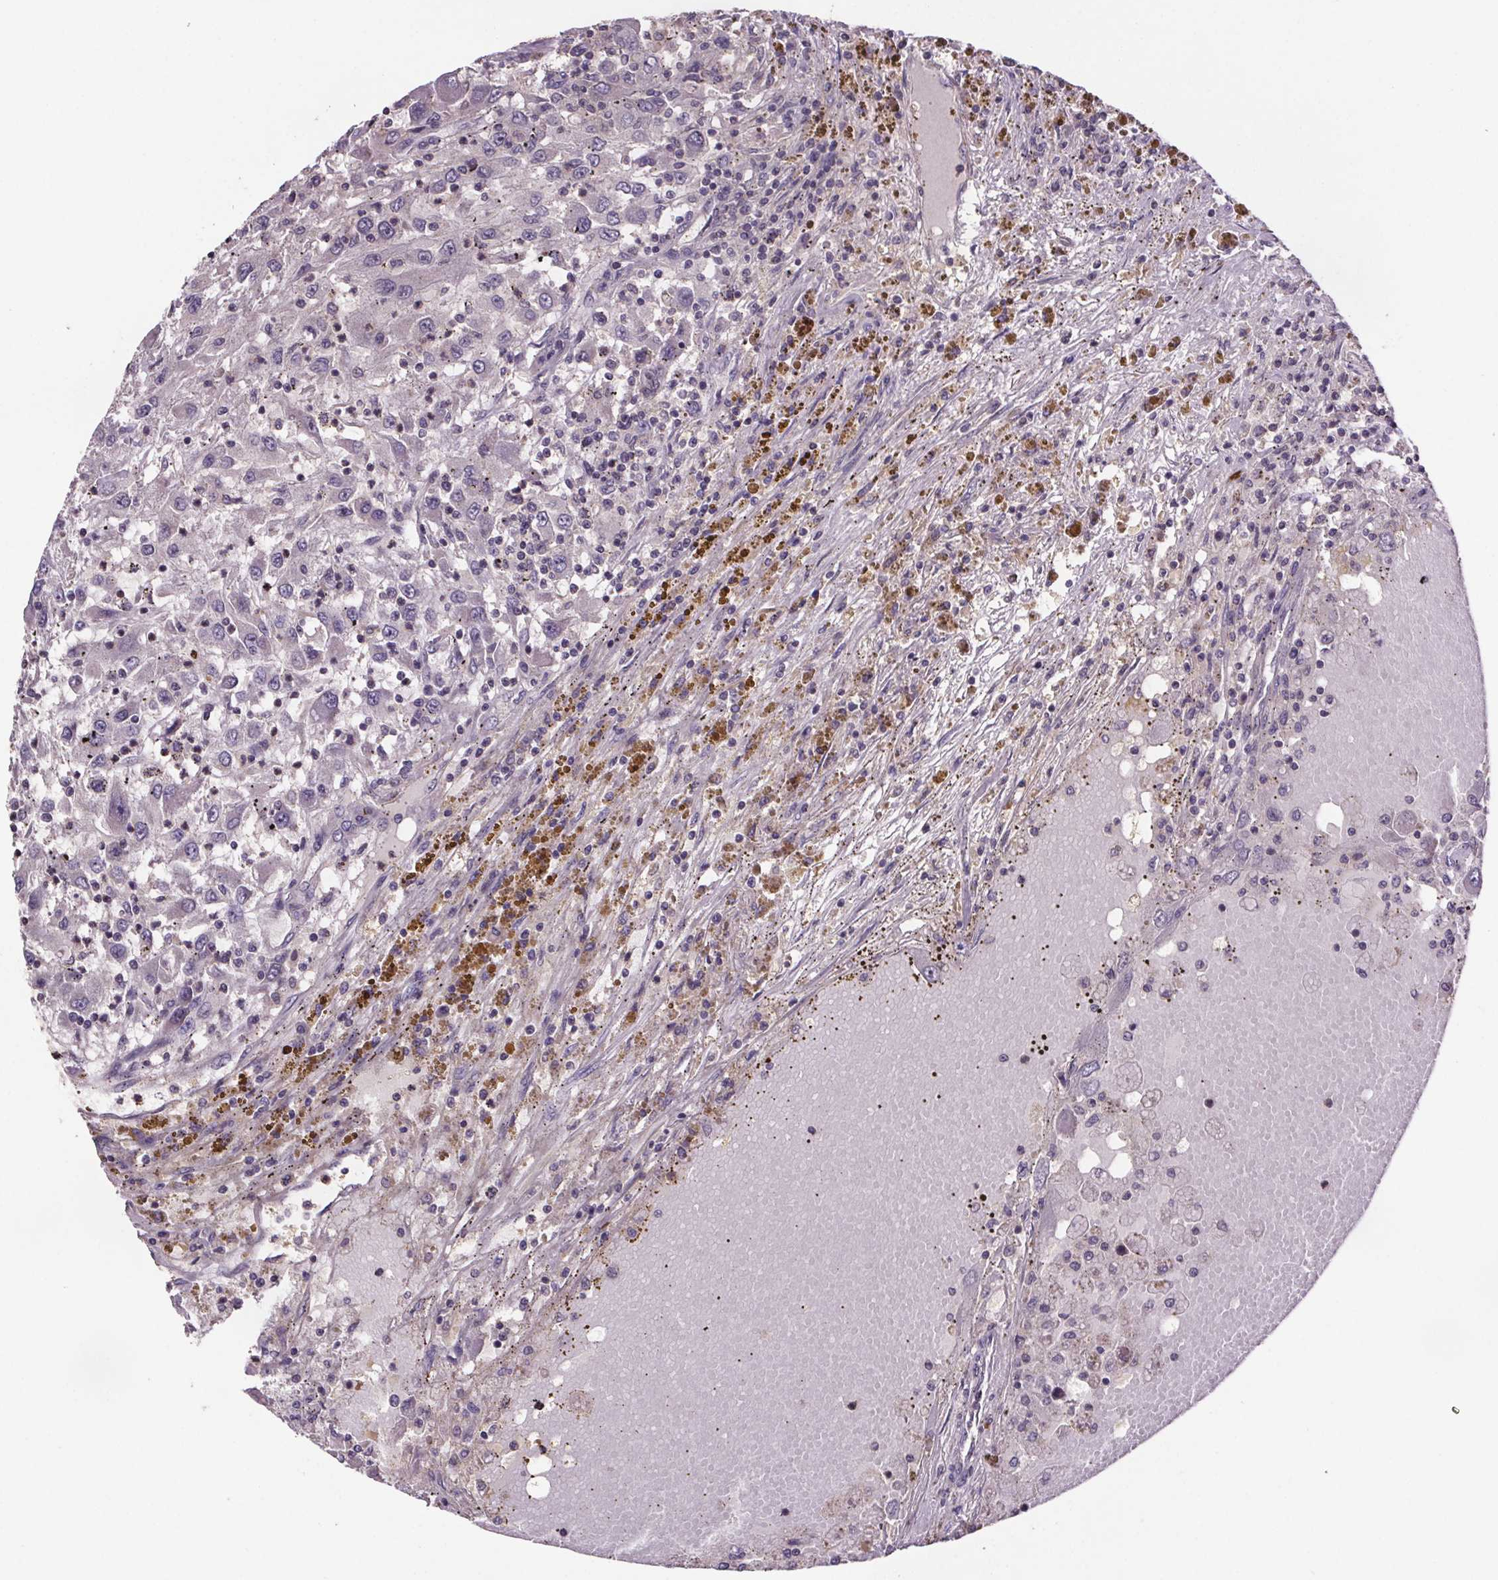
{"staining": {"intensity": "negative", "quantity": "none", "location": "none"}, "tissue": "renal cancer", "cell_type": "Tumor cells", "image_type": "cancer", "snomed": [{"axis": "morphology", "description": "Adenocarcinoma, NOS"}, {"axis": "topography", "description": "Kidney"}], "caption": "DAB immunohistochemical staining of human adenocarcinoma (renal) shows no significant staining in tumor cells.", "gene": "CLN3", "patient": {"sex": "female", "age": 67}}